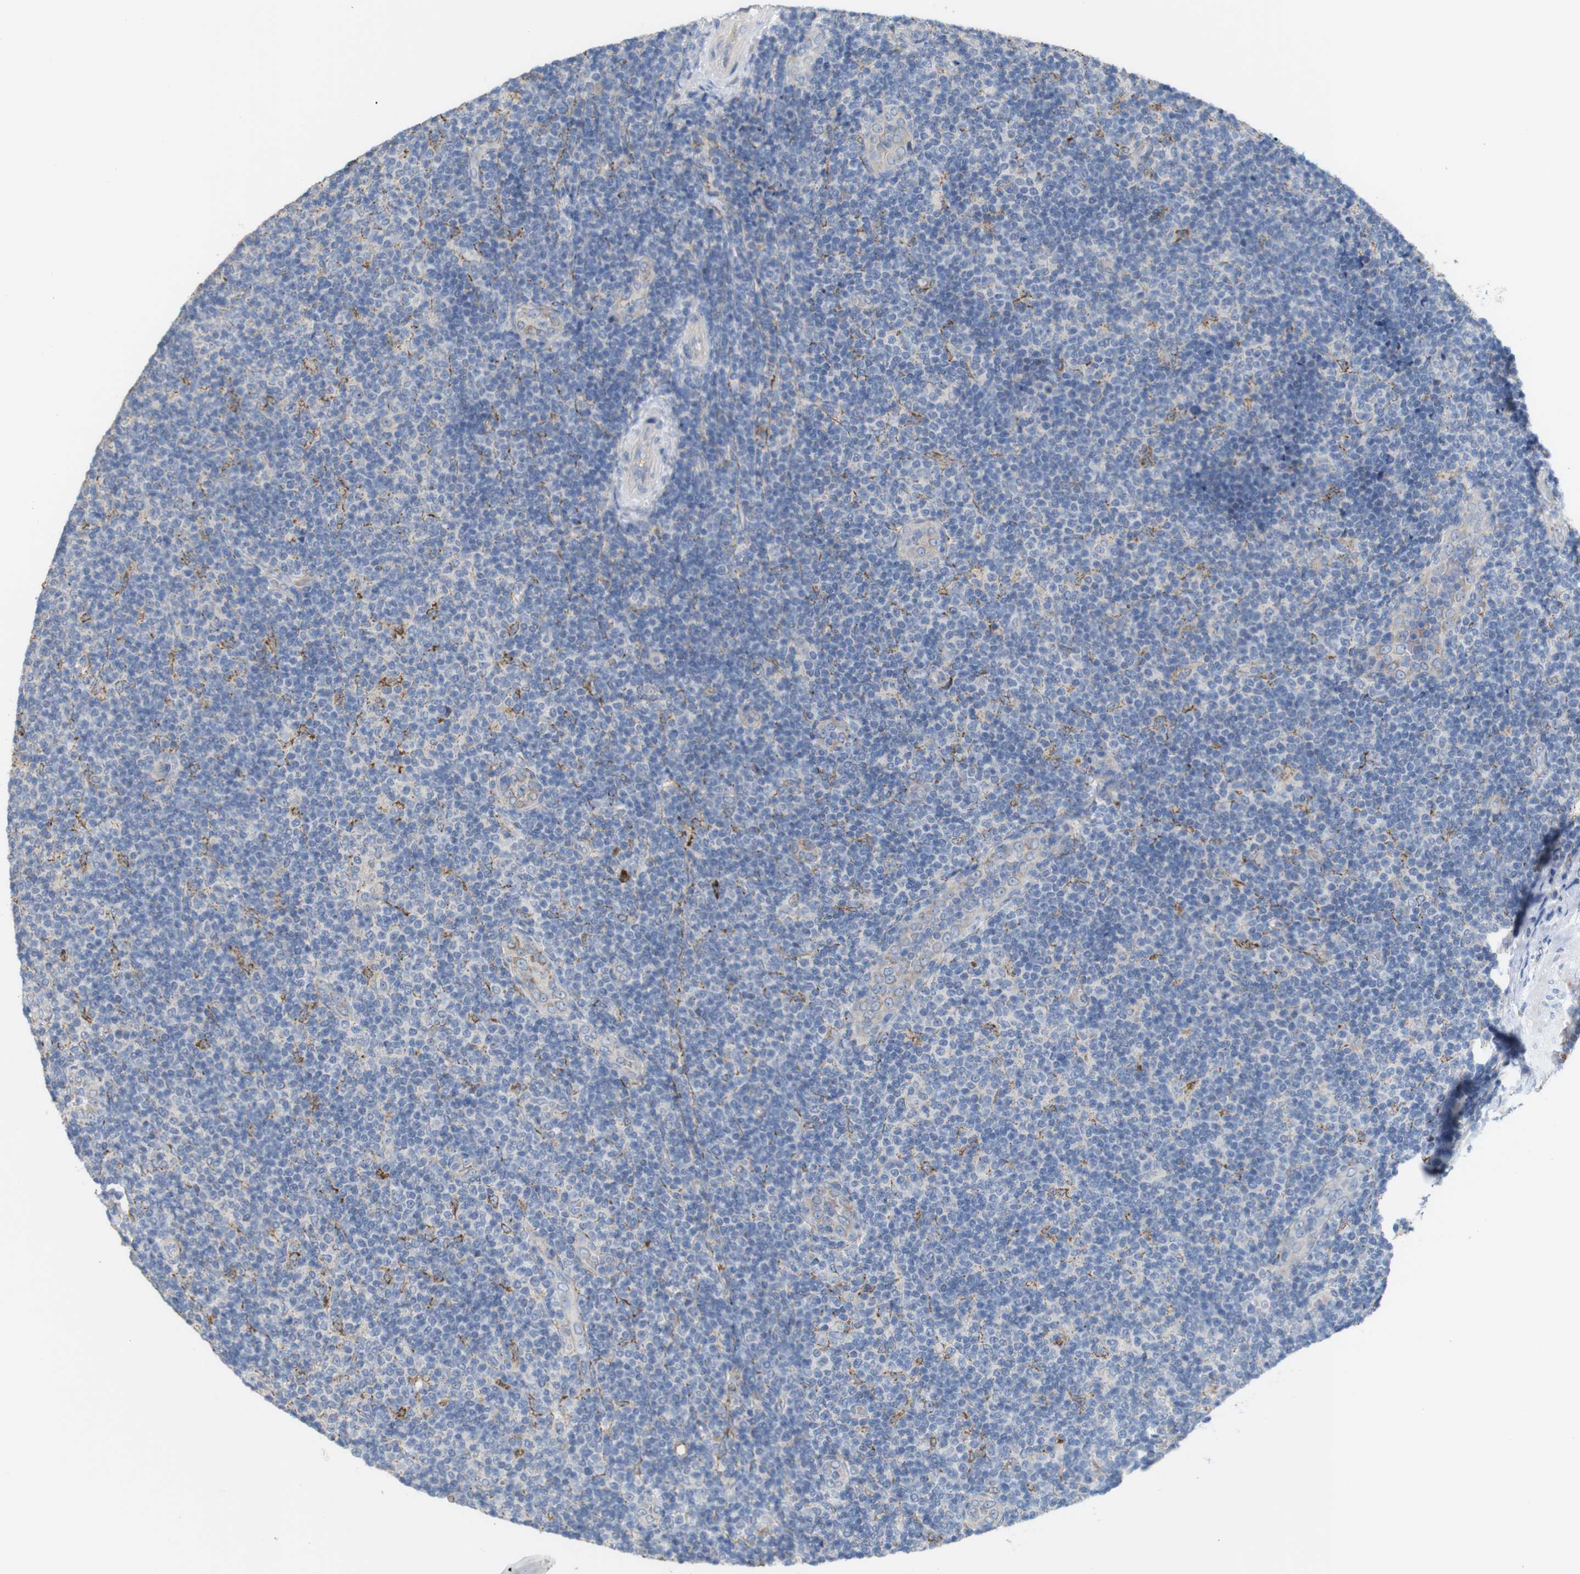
{"staining": {"intensity": "negative", "quantity": "none", "location": "none"}, "tissue": "lymphoma", "cell_type": "Tumor cells", "image_type": "cancer", "snomed": [{"axis": "morphology", "description": "Malignant lymphoma, non-Hodgkin's type, Low grade"}, {"axis": "topography", "description": "Lymph node"}], "caption": "Low-grade malignant lymphoma, non-Hodgkin's type was stained to show a protein in brown. There is no significant expression in tumor cells. (Stains: DAB immunohistochemistry with hematoxylin counter stain, Microscopy: brightfield microscopy at high magnification).", "gene": "PTPRR", "patient": {"sex": "male", "age": 83}}